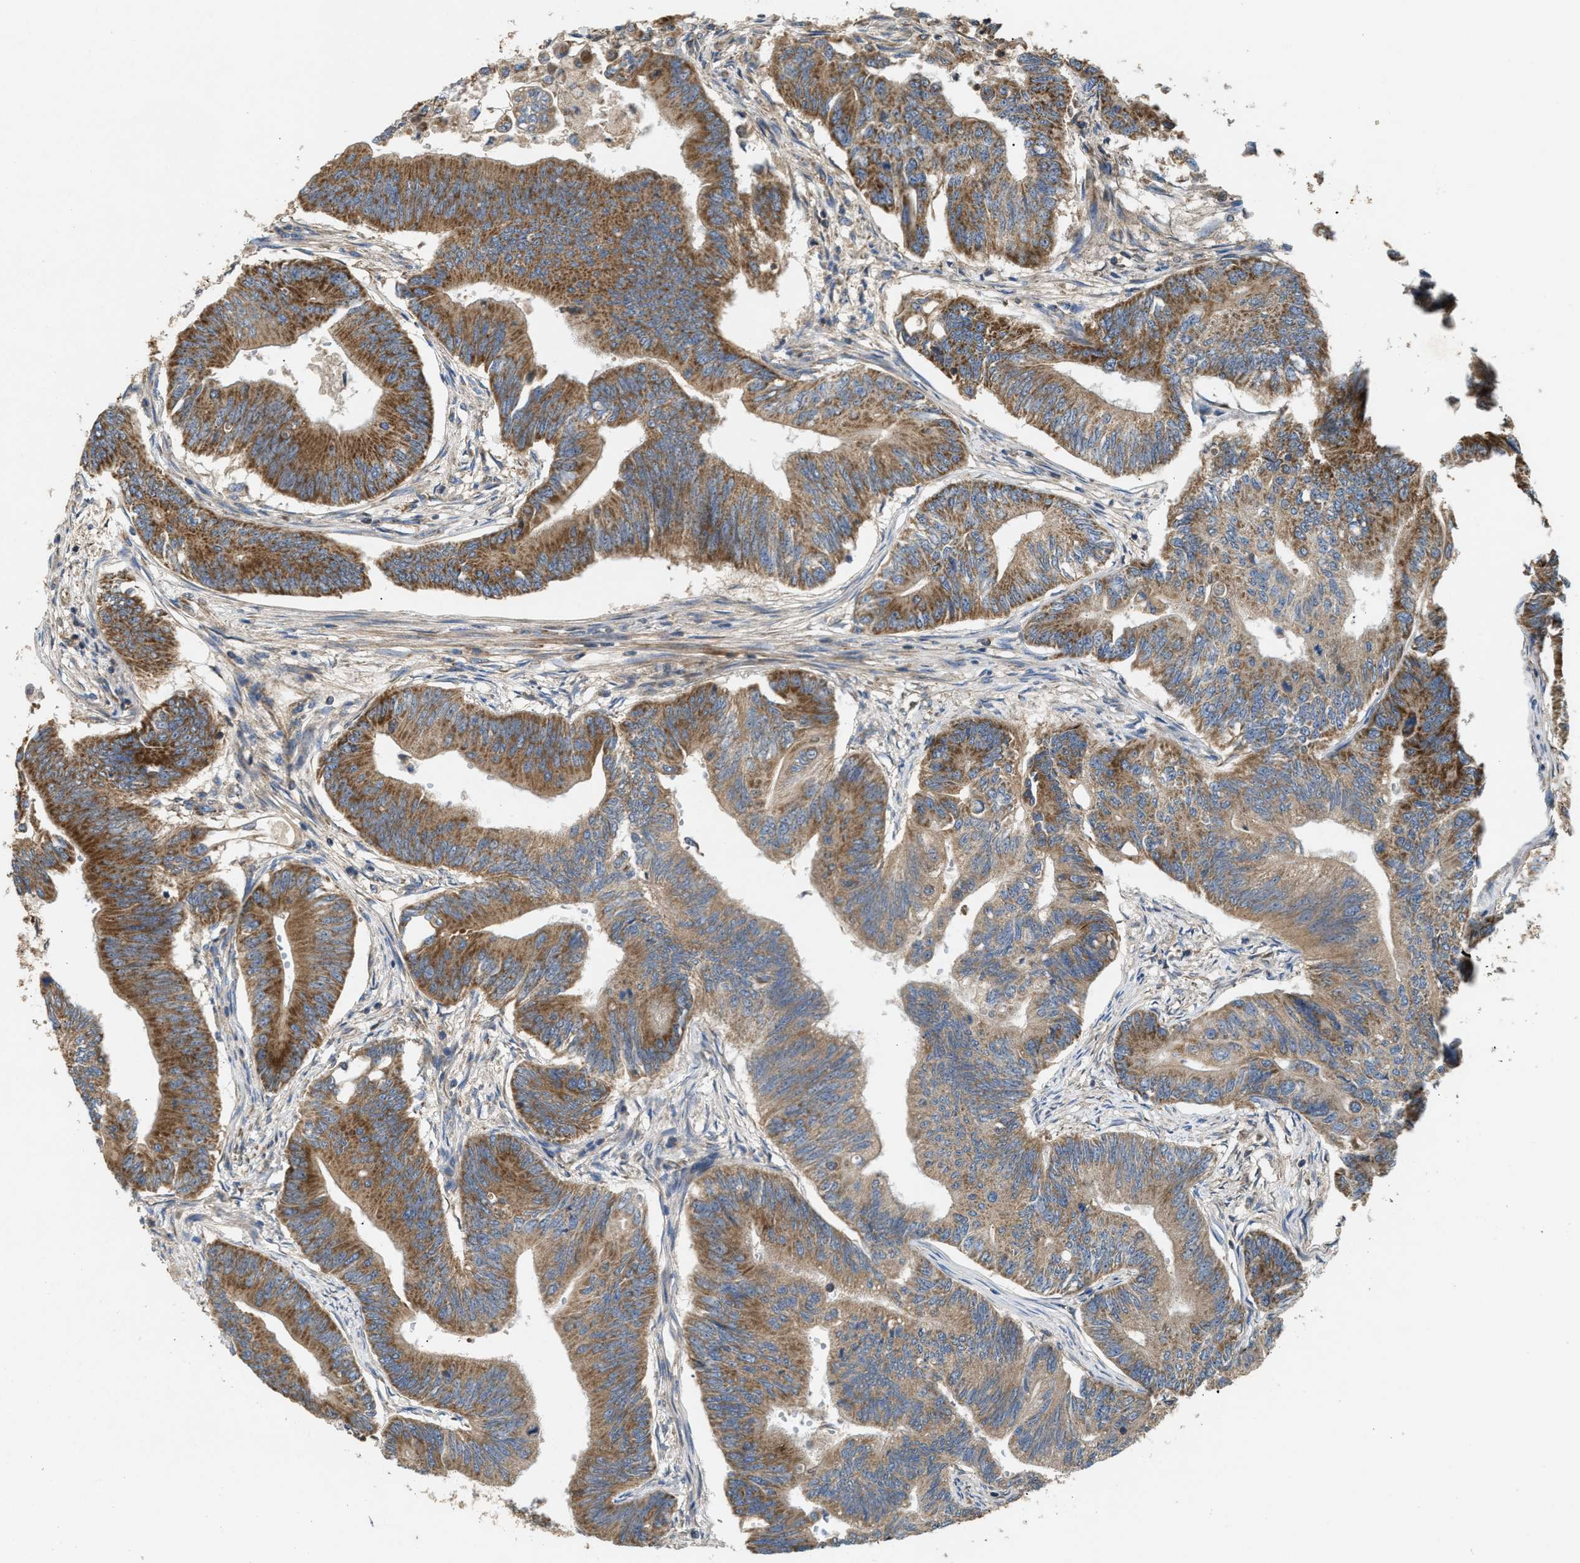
{"staining": {"intensity": "moderate", "quantity": ">75%", "location": "cytoplasmic/membranous"}, "tissue": "colorectal cancer", "cell_type": "Tumor cells", "image_type": "cancer", "snomed": [{"axis": "morphology", "description": "Adenoma, NOS"}, {"axis": "morphology", "description": "Adenocarcinoma, NOS"}, {"axis": "topography", "description": "Colon"}], "caption": "Immunohistochemistry photomicrograph of colorectal cancer stained for a protein (brown), which shows medium levels of moderate cytoplasmic/membranous expression in about >75% of tumor cells.", "gene": "TACO1", "patient": {"sex": "male", "age": 79}}